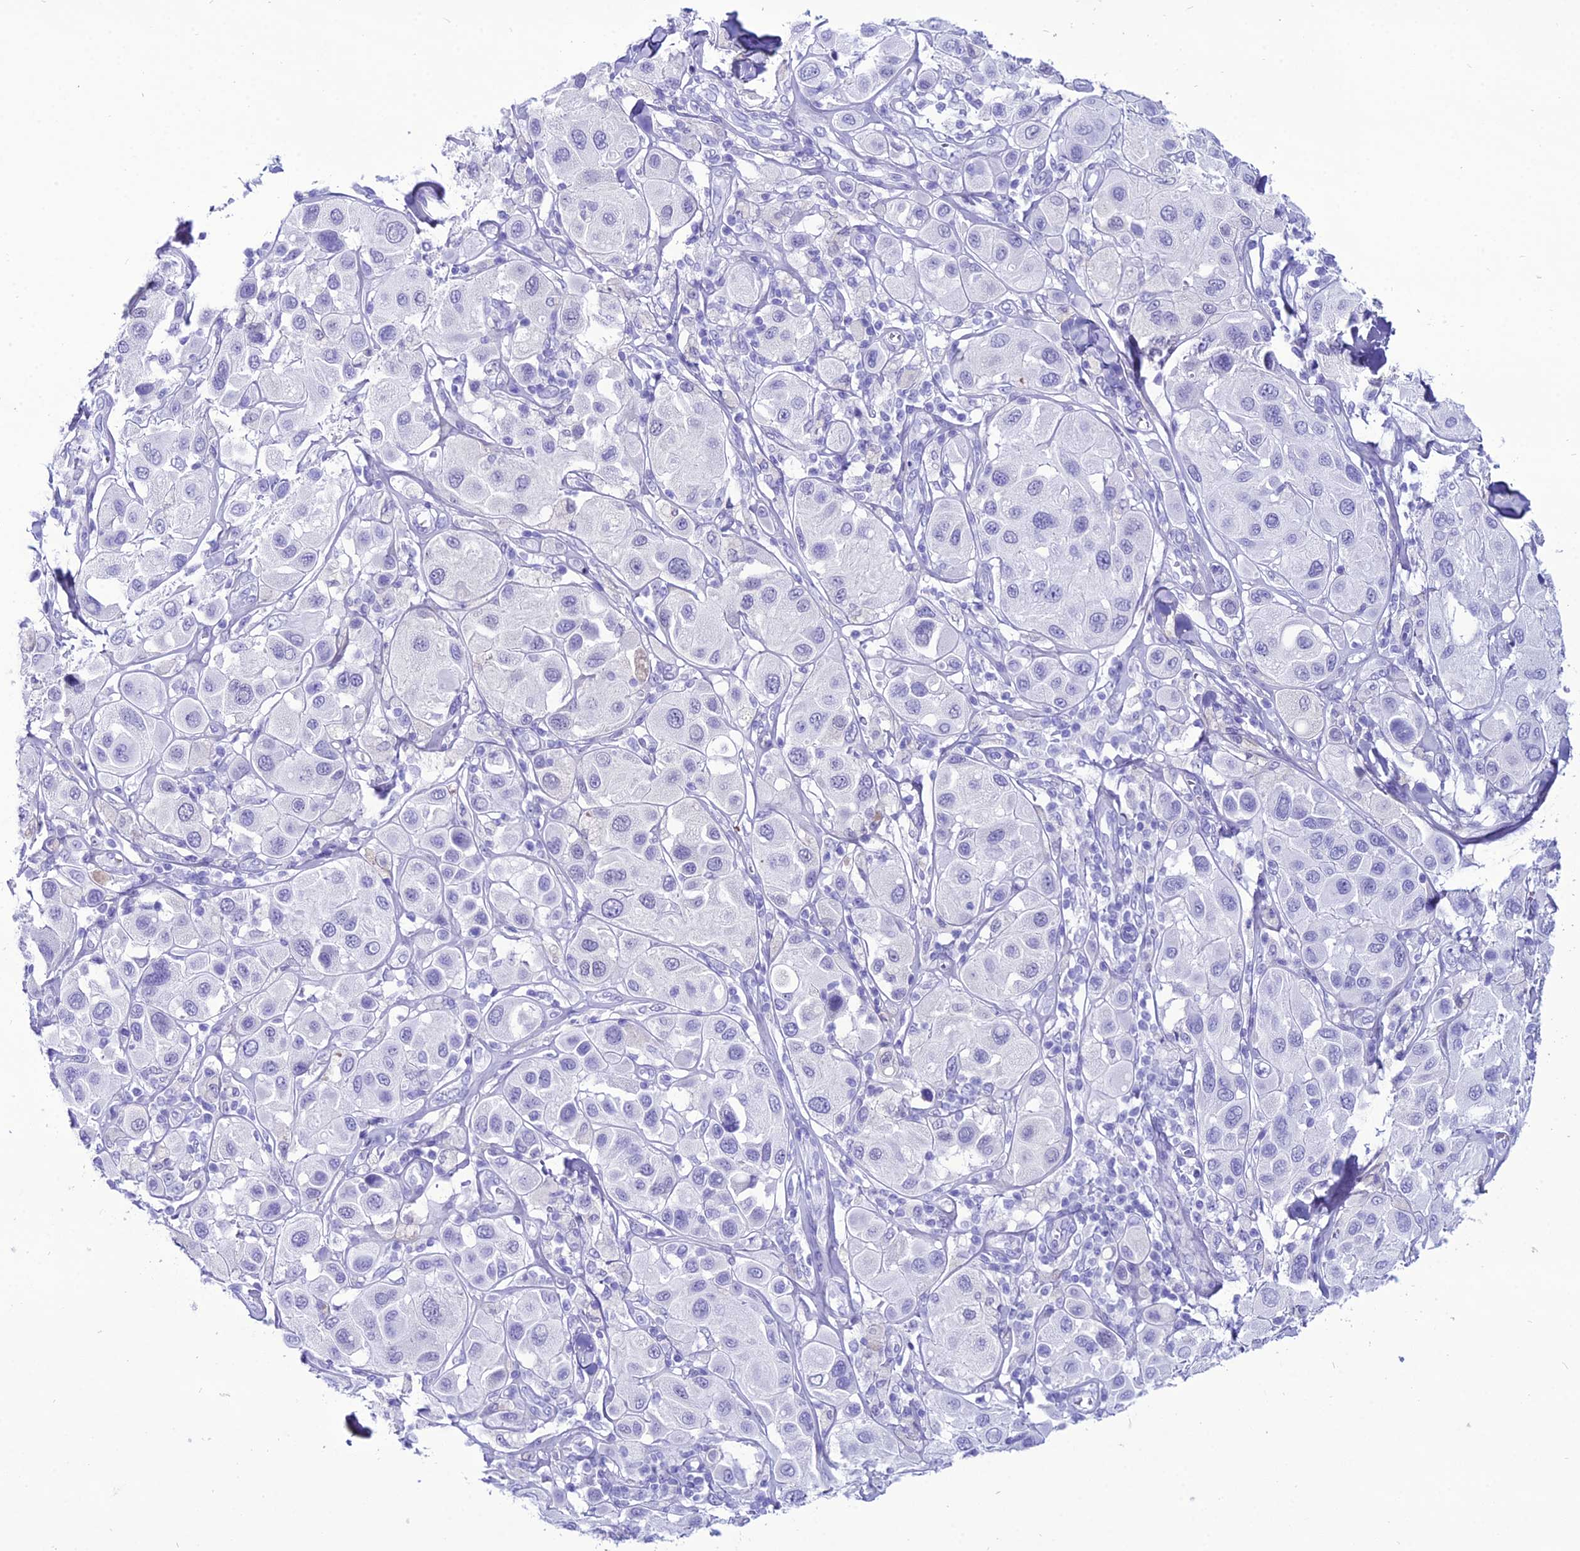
{"staining": {"intensity": "negative", "quantity": "none", "location": "none"}, "tissue": "melanoma", "cell_type": "Tumor cells", "image_type": "cancer", "snomed": [{"axis": "morphology", "description": "Malignant melanoma, Metastatic site"}, {"axis": "topography", "description": "Skin"}], "caption": "Tumor cells are negative for brown protein staining in malignant melanoma (metastatic site).", "gene": "PNMA5", "patient": {"sex": "male", "age": 41}}